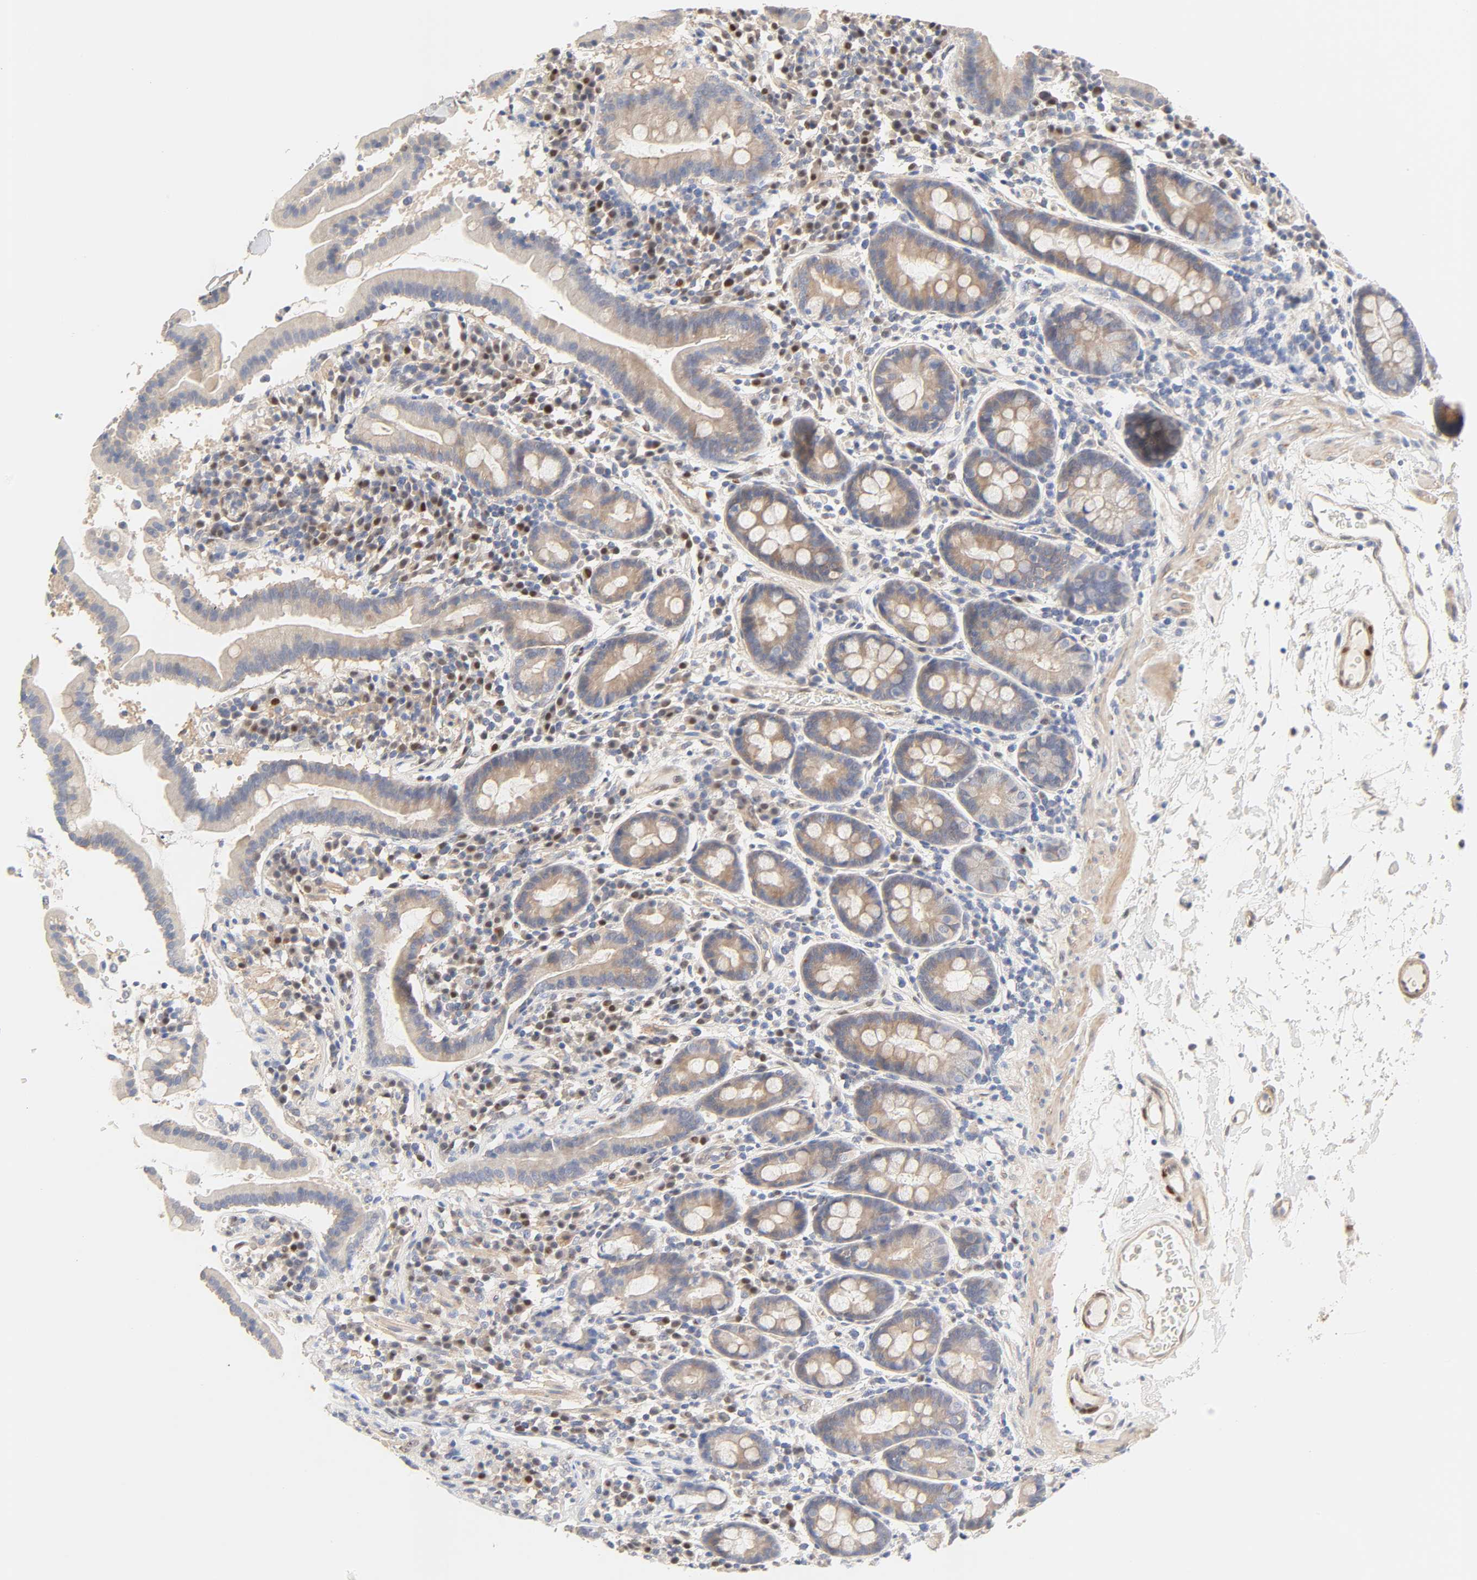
{"staining": {"intensity": "weak", "quantity": "<25%", "location": "cytoplasmic/membranous"}, "tissue": "duodenum", "cell_type": "Glandular cells", "image_type": "normal", "snomed": [{"axis": "morphology", "description": "Normal tissue, NOS"}, {"axis": "topography", "description": "Duodenum"}], "caption": "Glandular cells are negative for protein expression in unremarkable human duodenum. (DAB IHC visualized using brightfield microscopy, high magnification).", "gene": "BORCS8", "patient": {"sex": "male", "age": 50}}